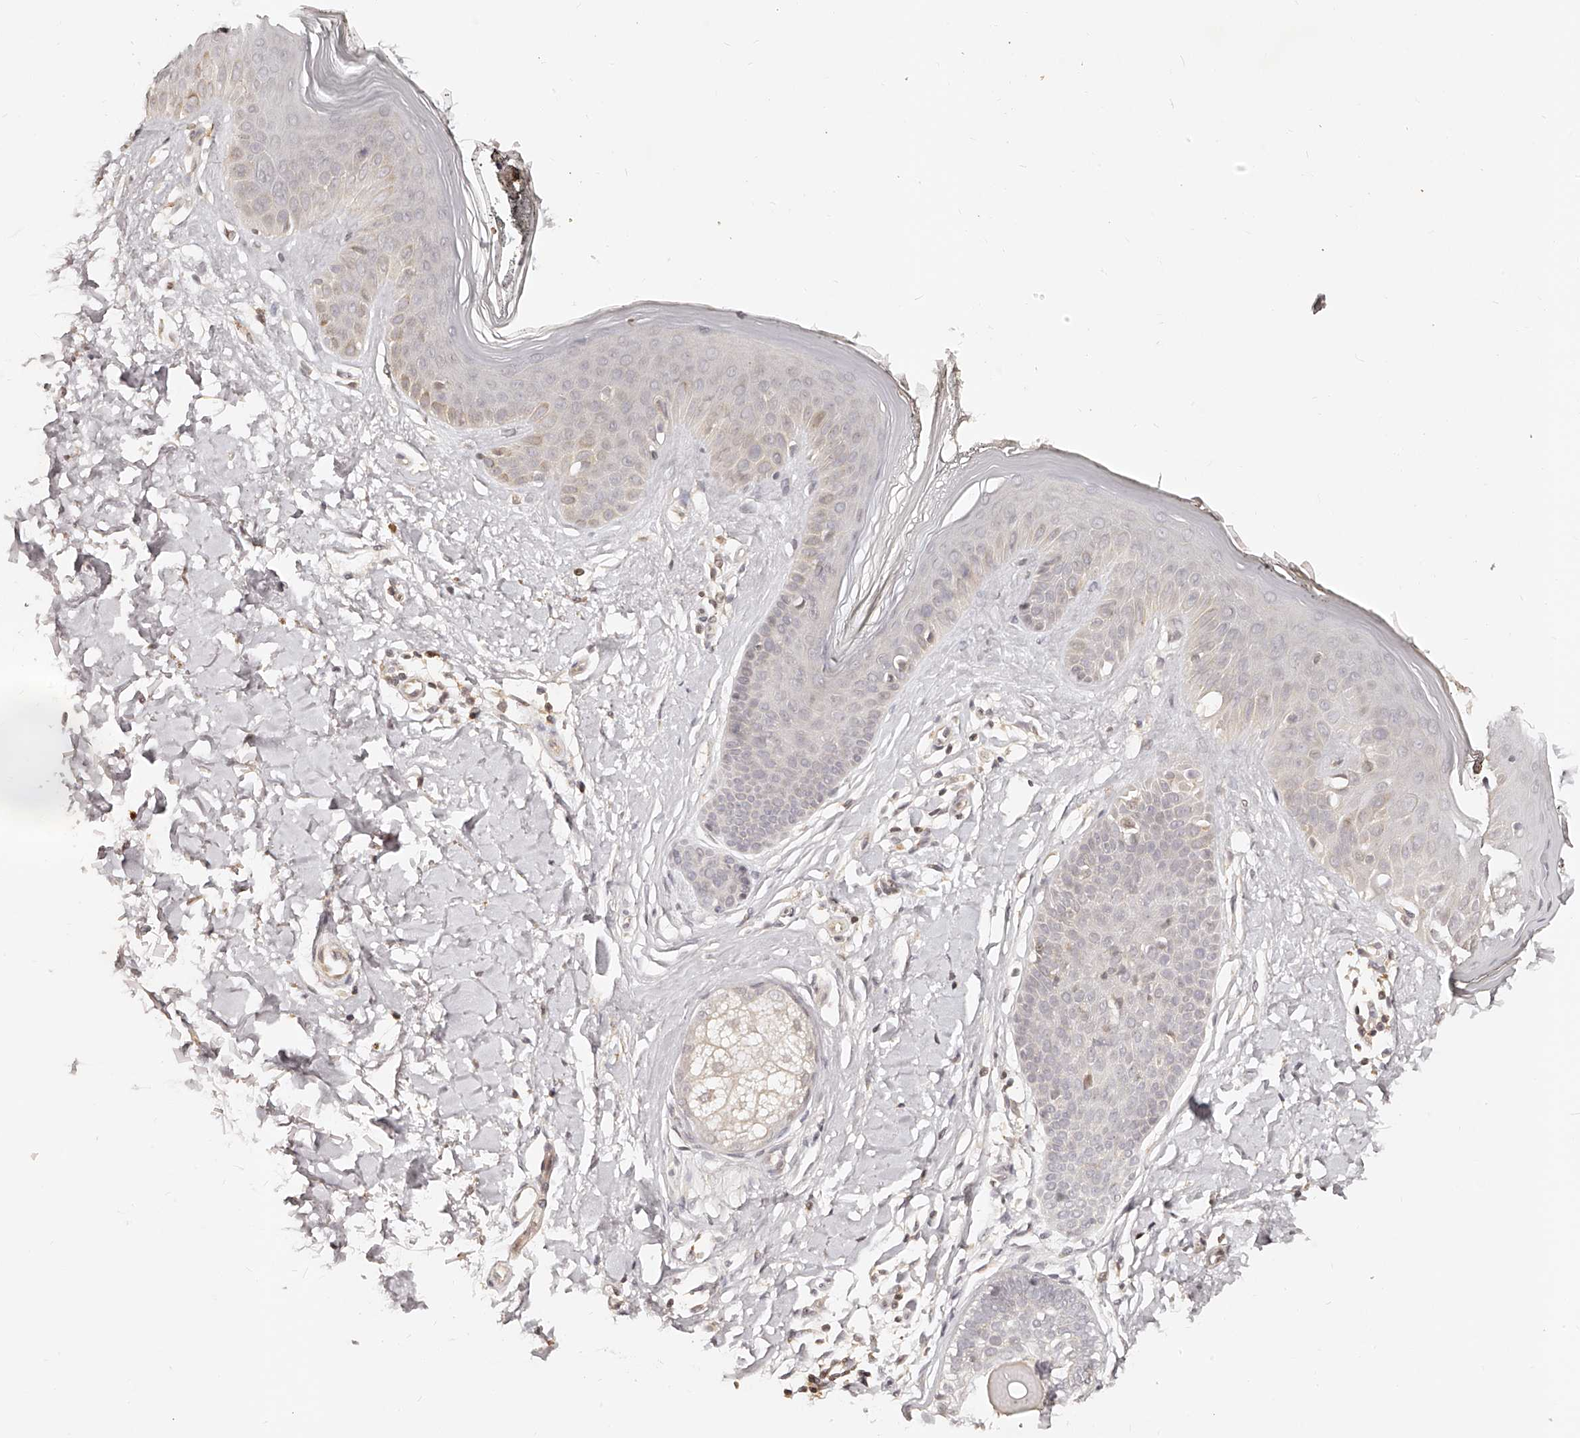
{"staining": {"intensity": "negative", "quantity": "none", "location": "none"}, "tissue": "skin", "cell_type": "Fibroblasts", "image_type": "normal", "snomed": [{"axis": "morphology", "description": "Normal tissue, NOS"}, {"axis": "topography", "description": "Skin"}], "caption": "Immunohistochemical staining of benign skin reveals no significant staining in fibroblasts. (DAB (3,3'-diaminobenzidine) IHC, high magnification).", "gene": "ZNF789", "patient": {"sex": "female", "age": 64}}